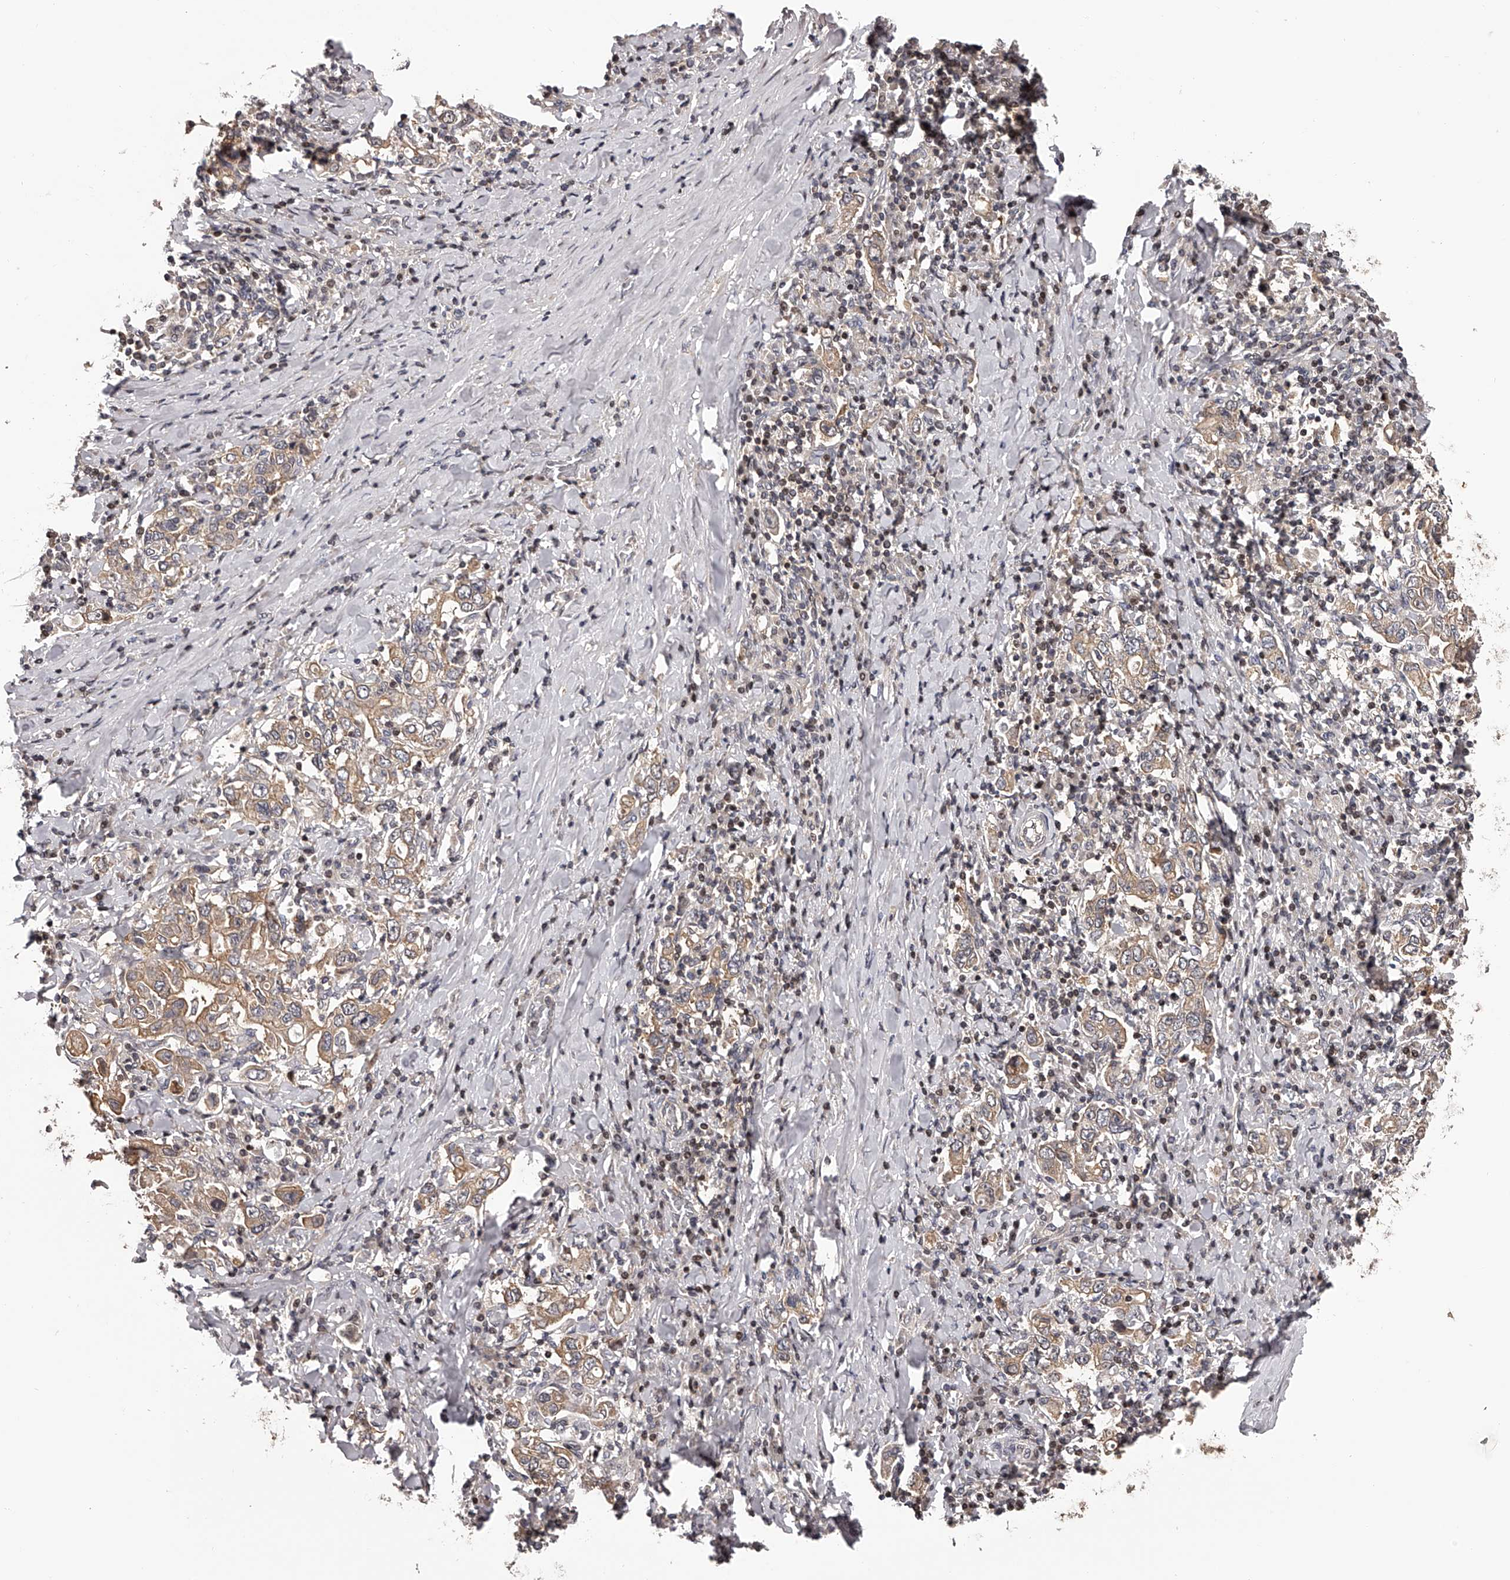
{"staining": {"intensity": "moderate", "quantity": "25%-75%", "location": "cytoplasmic/membranous"}, "tissue": "stomach cancer", "cell_type": "Tumor cells", "image_type": "cancer", "snomed": [{"axis": "morphology", "description": "Adenocarcinoma, NOS"}, {"axis": "topography", "description": "Stomach, upper"}], "caption": "This is a micrograph of IHC staining of stomach cancer, which shows moderate staining in the cytoplasmic/membranous of tumor cells.", "gene": "PFDN2", "patient": {"sex": "male", "age": 62}}